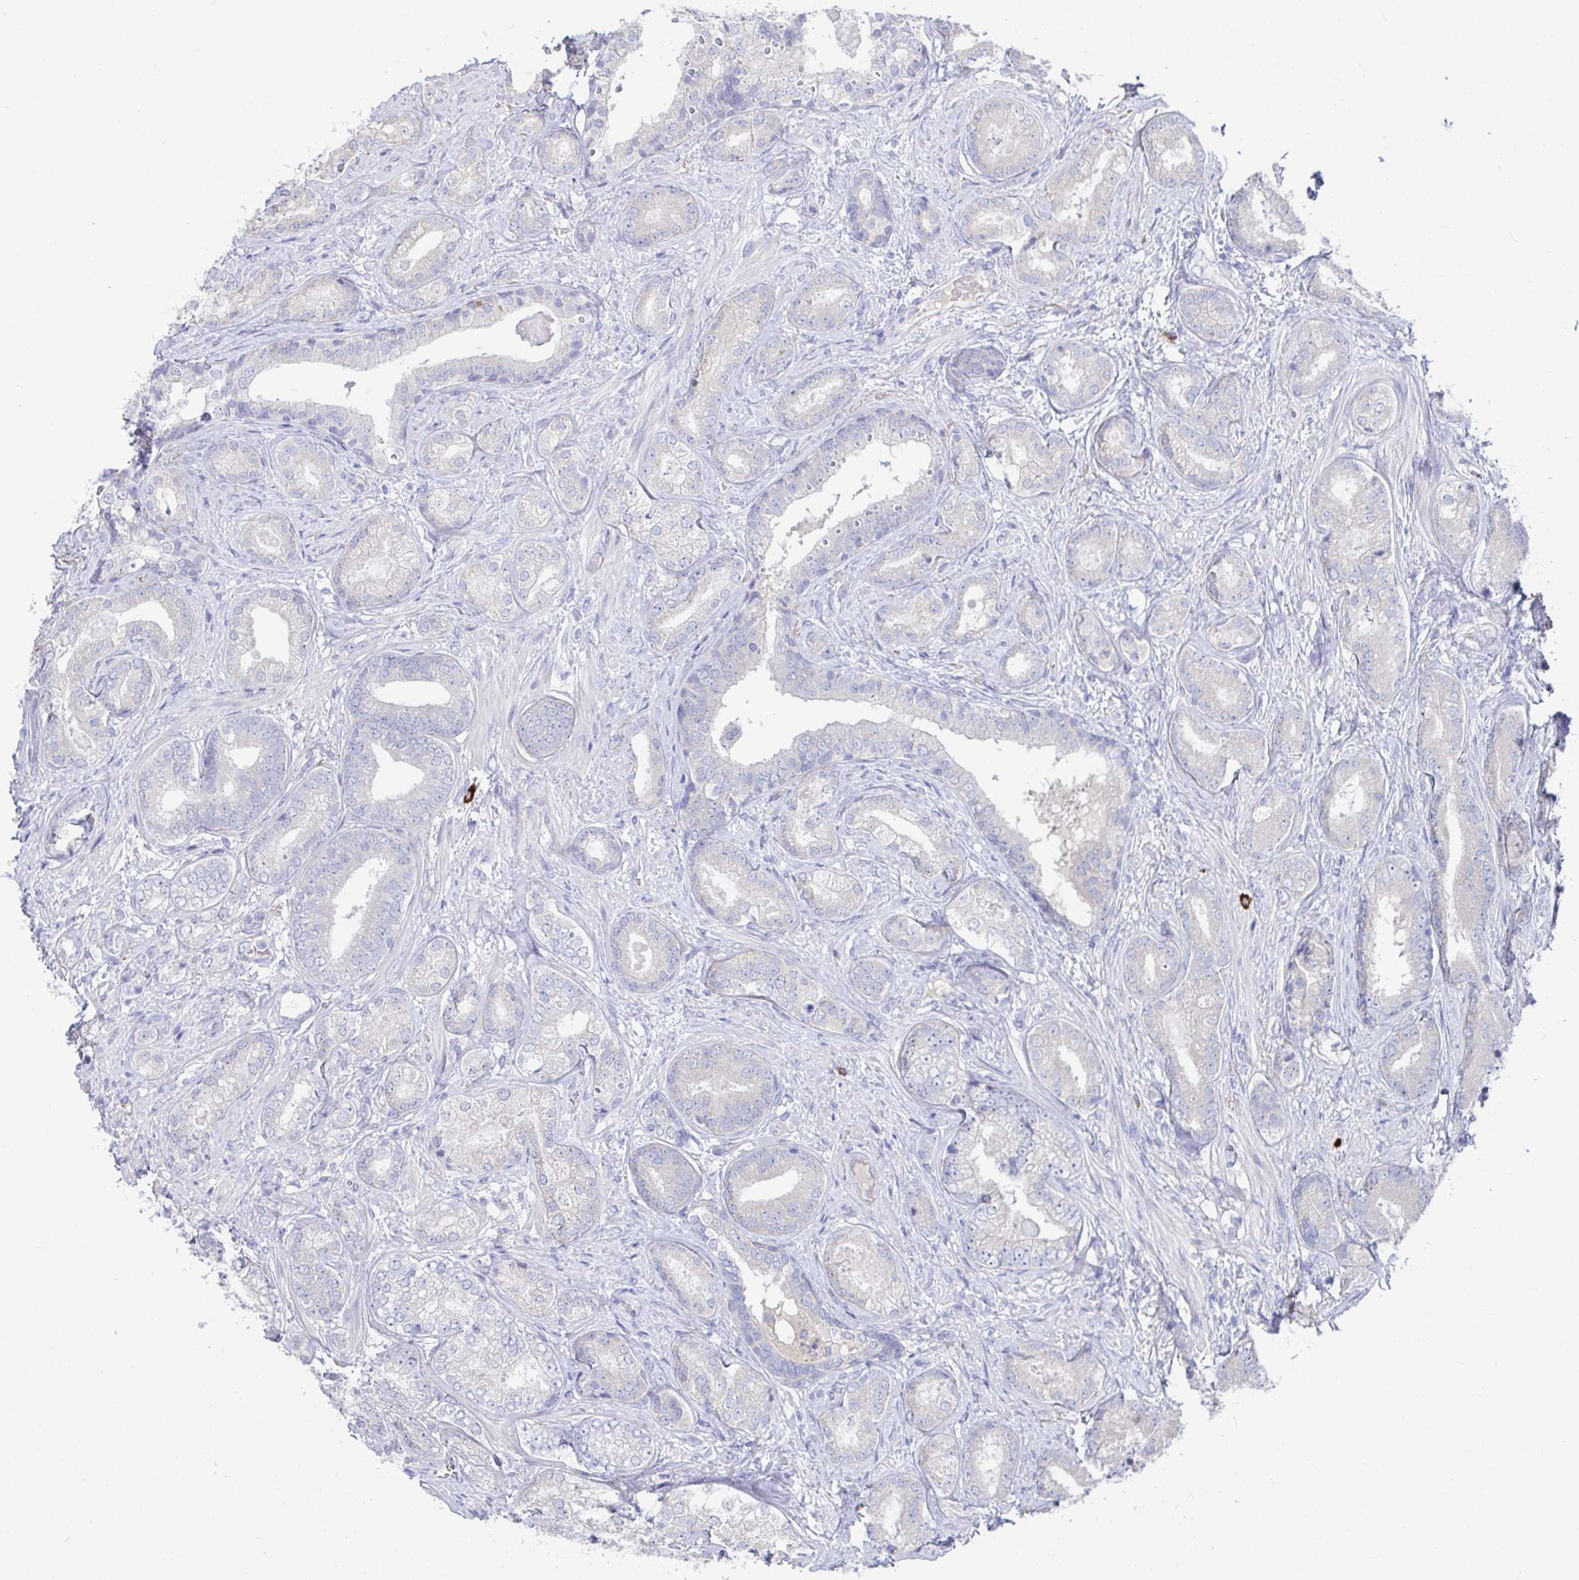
{"staining": {"intensity": "negative", "quantity": "none", "location": "none"}, "tissue": "prostate cancer", "cell_type": "Tumor cells", "image_type": "cancer", "snomed": [{"axis": "morphology", "description": "Adenocarcinoma, High grade"}, {"axis": "topography", "description": "Prostate"}], "caption": "Tumor cells are negative for protein expression in human high-grade adenocarcinoma (prostate).", "gene": "KCNK5", "patient": {"sex": "male", "age": 62}}